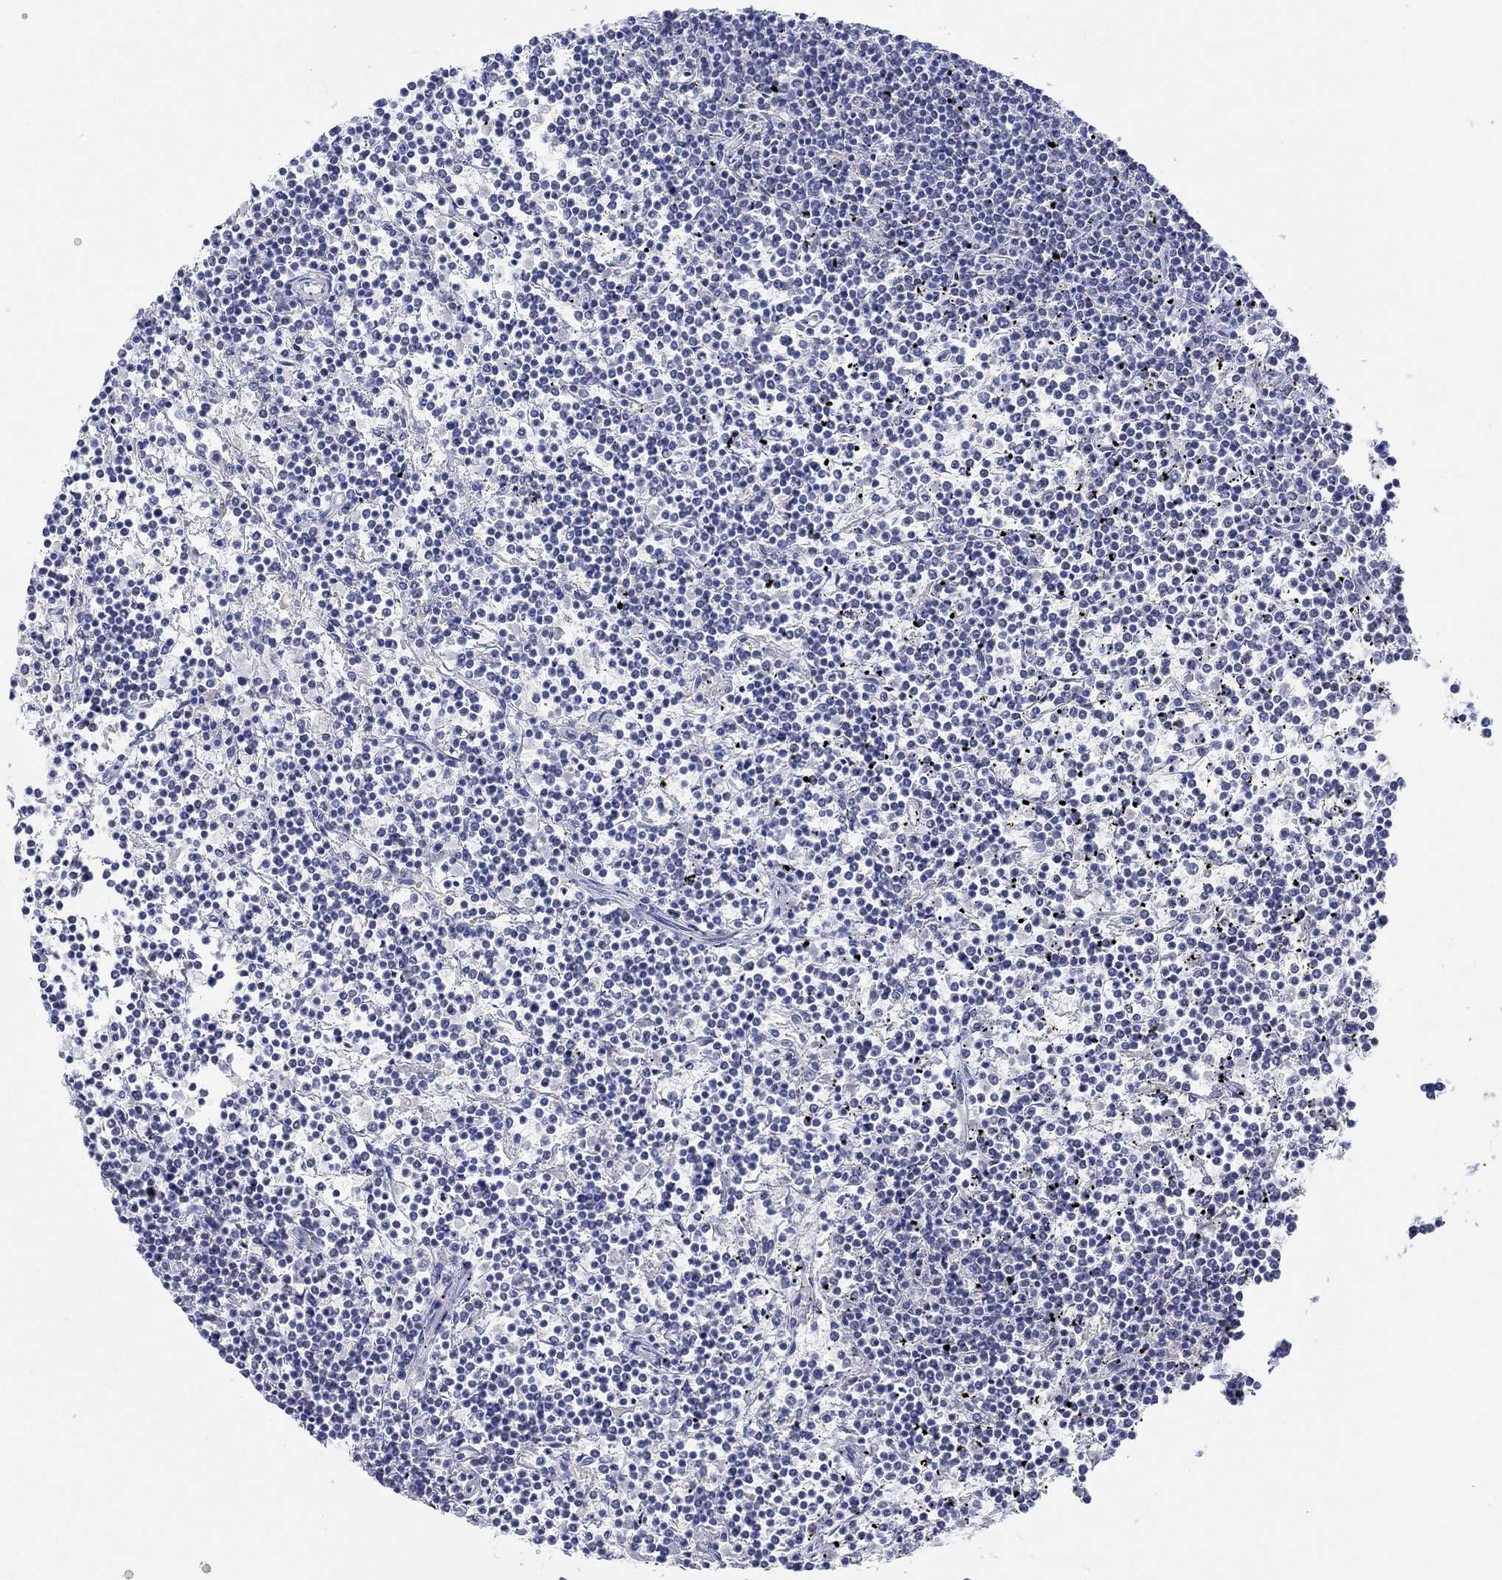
{"staining": {"intensity": "negative", "quantity": "none", "location": "none"}, "tissue": "lymphoma", "cell_type": "Tumor cells", "image_type": "cancer", "snomed": [{"axis": "morphology", "description": "Malignant lymphoma, non-Hodgkin's type, Low grade"}, {"axis": "topography", "description": "Spleen"}], "caption": "This is an immunohistochemistry (IHC) photomicrograph of human malignant lymphoma, non-Hodgkin's type (low-grade). There is no staining in tumor cells.", "gene": "GCM1", "patient": {"sex": "female", "age": 19}}